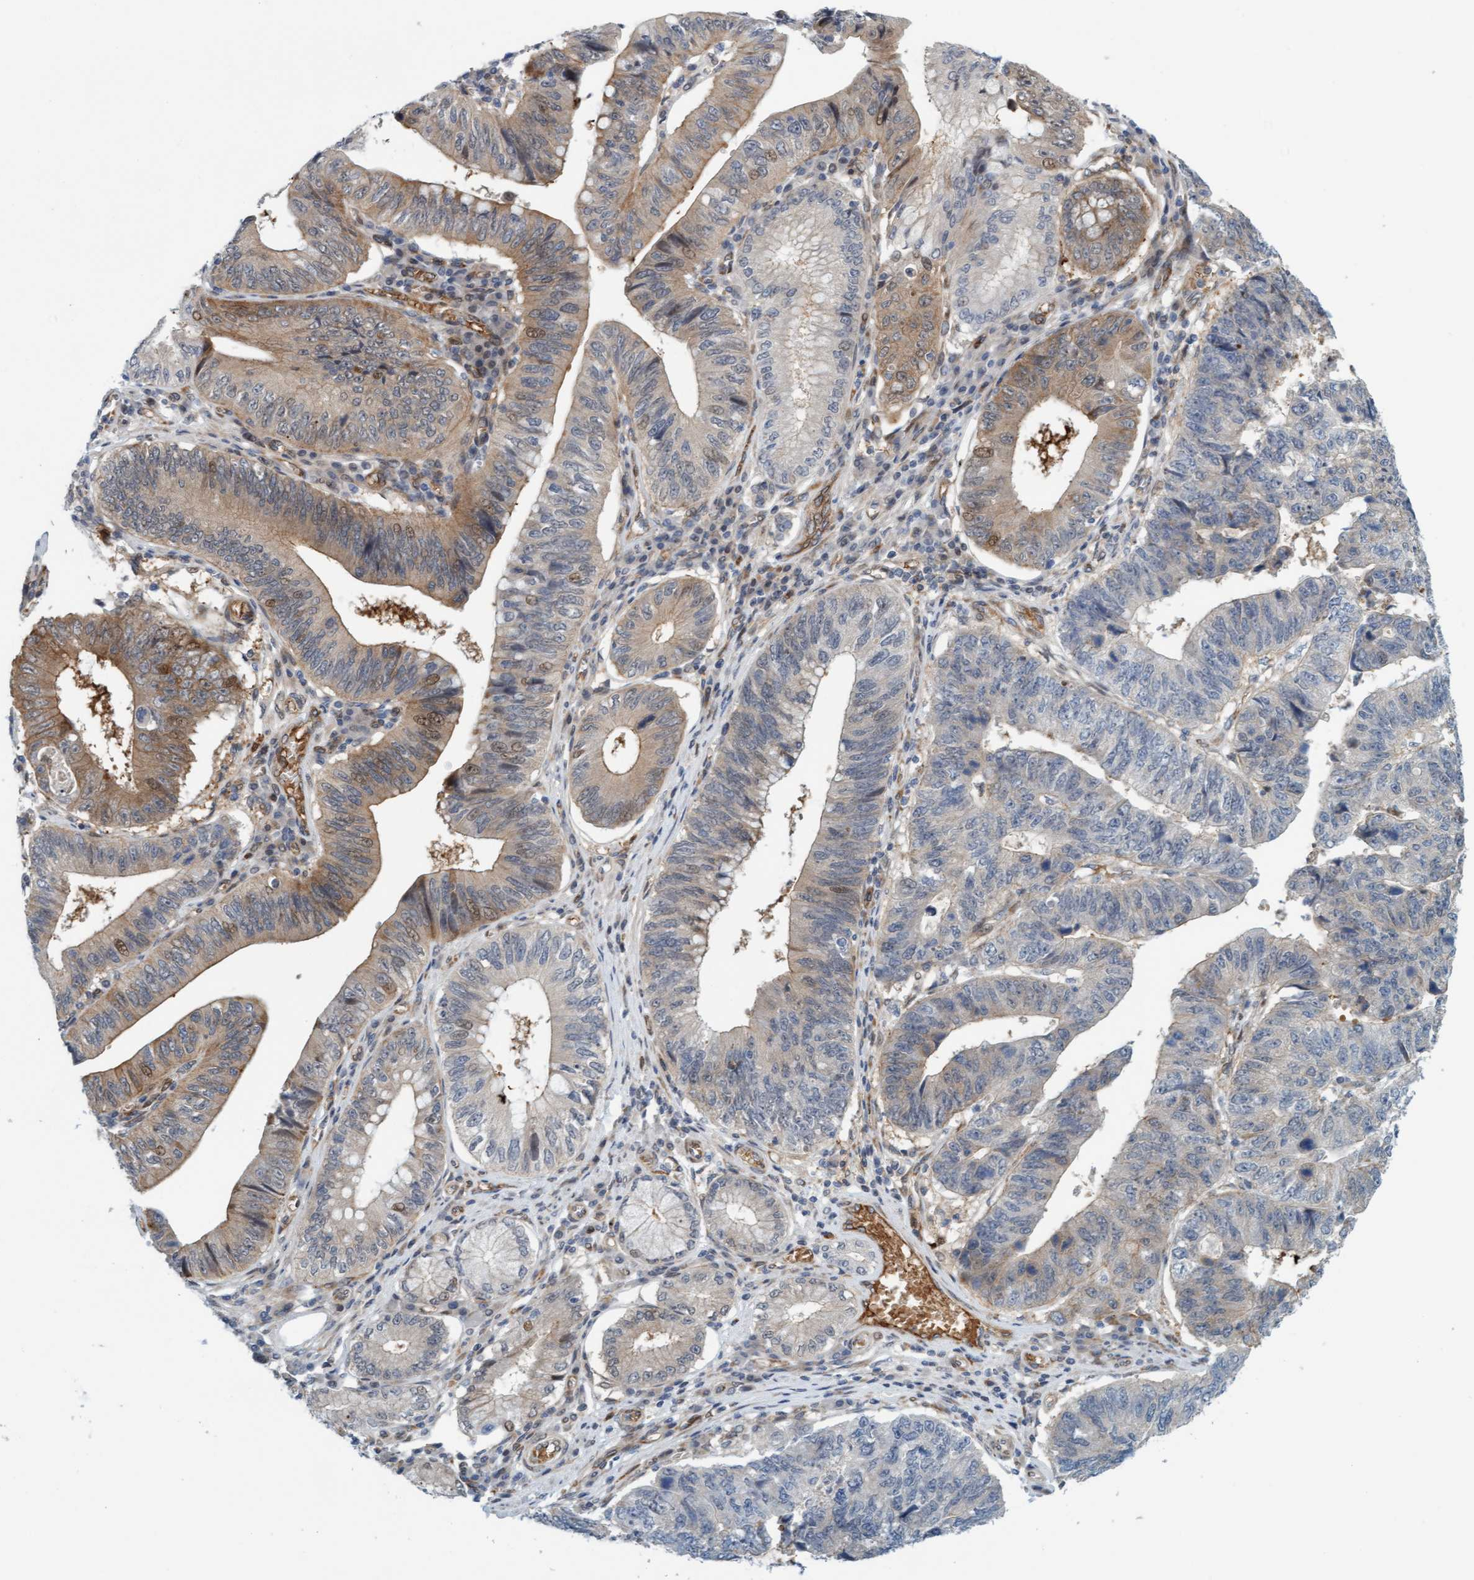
{"staining": {"intensity": "weak", "quantity": "25%-75%", "location": "cytoplasmic/membranous"}, "tissue": "stomach cancer", "cell_type": "Tumor cells", "image_type": "cancer", "snomed": [{"axis": "morphology", "description": "Adenocarcinoma, NOS"}, {"axis": "topography", "description": "Stomach"}], "caption": "Immunohistochemical staining of human adenocarcinoma (stomach) displays weak cytoplasmic/membranous protein staining in approximately 25%-75% of tumor cells.", "gene": "EIF4EBP1", "patient": {"sex": "male", "age": 59}}